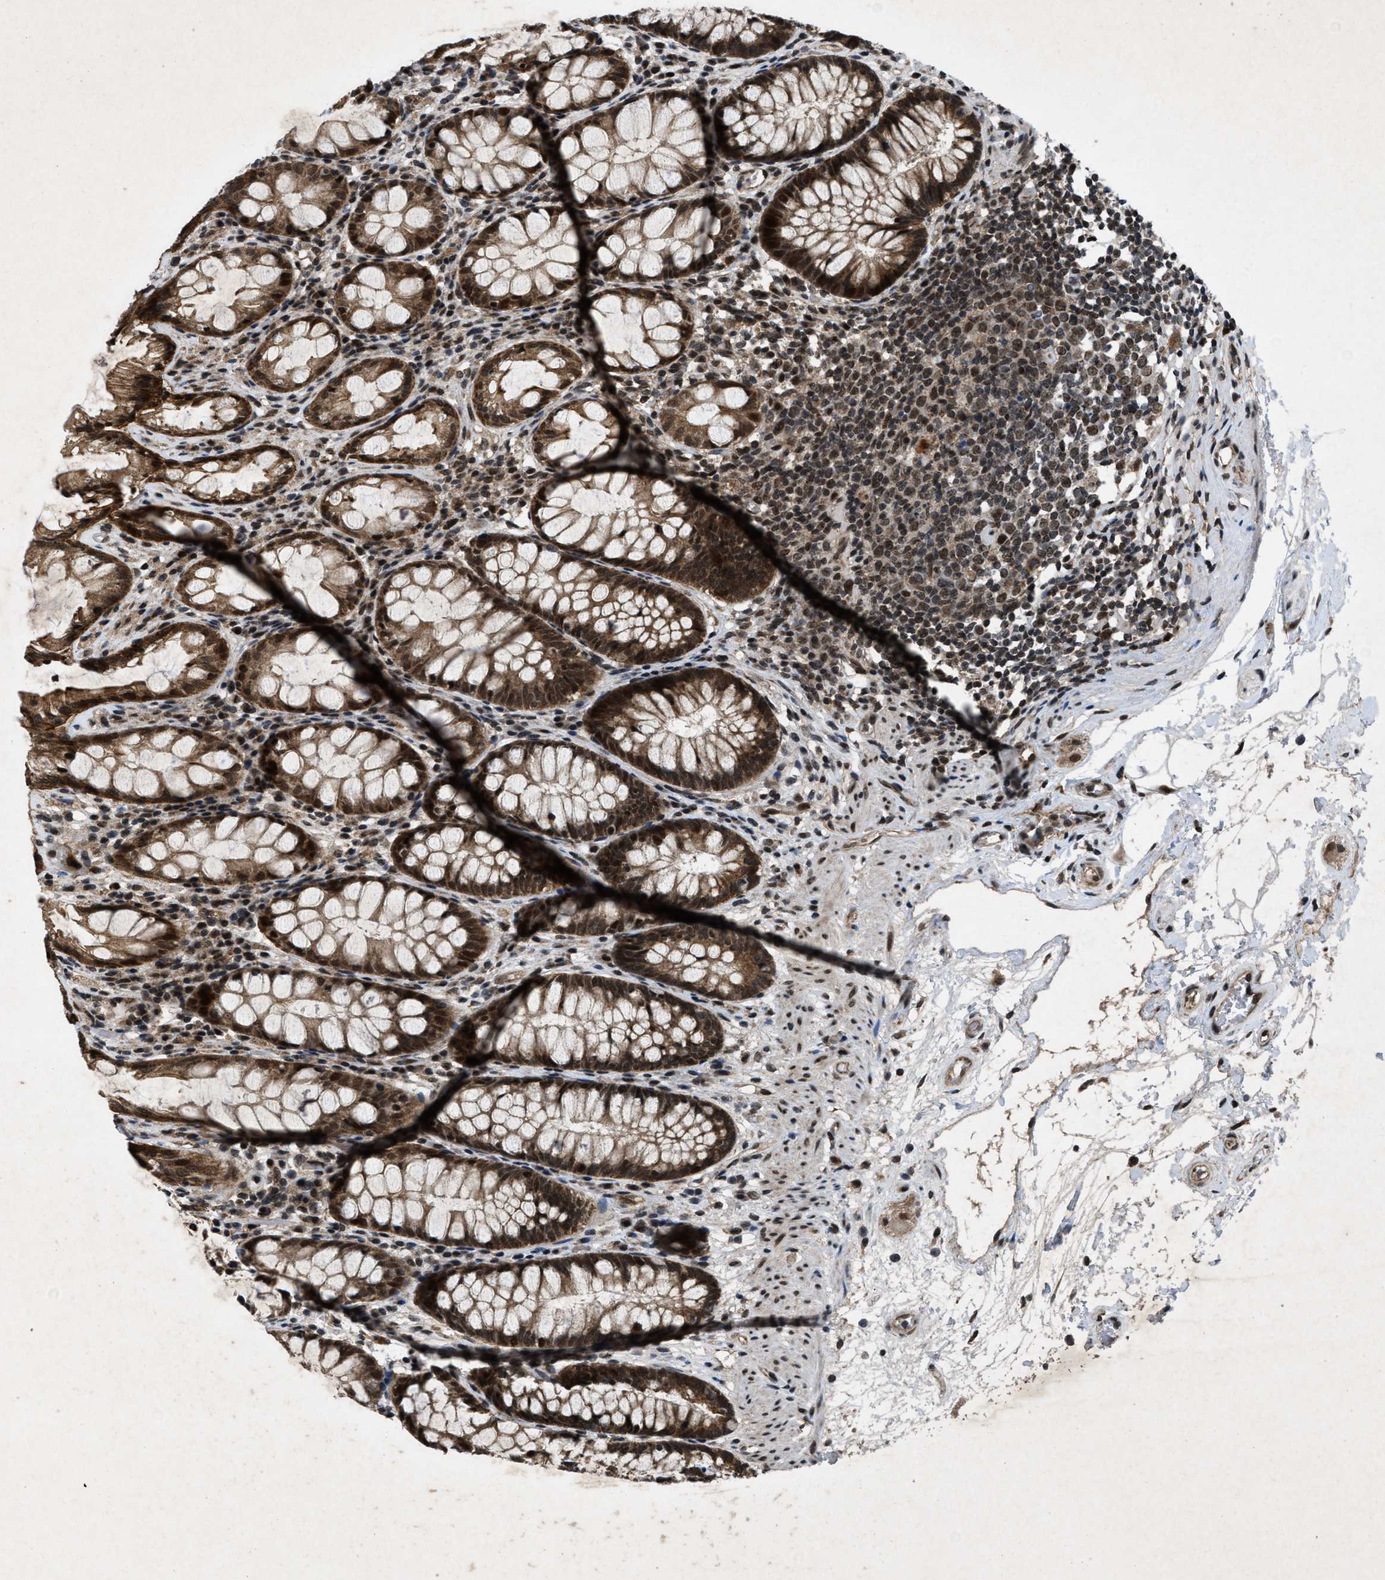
{"staining": {"intensity": "strong", "quantity": ">75%", "location": "cytoplasmic/membranous,nuclear"}, "tissue": "rectum", "cell_type": "Glandular cells", "image_type": "normal", "snomed": [{"axis": "morphology", "description": "Normal tissue, NOS"}, {"axis": "topography", "description": "Rectum"}], "caption": "IHC staining of unremarkable rectum, which displays high levels of strong cytoplasmic/membranous,nuclear positivity in about >75% of glandular cells indicating strong cytoplasmic/membranous,nuclear protein staining. The staining was performed using DAB (3,3'-diaminobenzidine) (brown) for protein detection and nuclei were counterstained in hematoxylin (blue).", "gene": "ZNHIT1", "patient": {"sex": "male", "age": 64}}